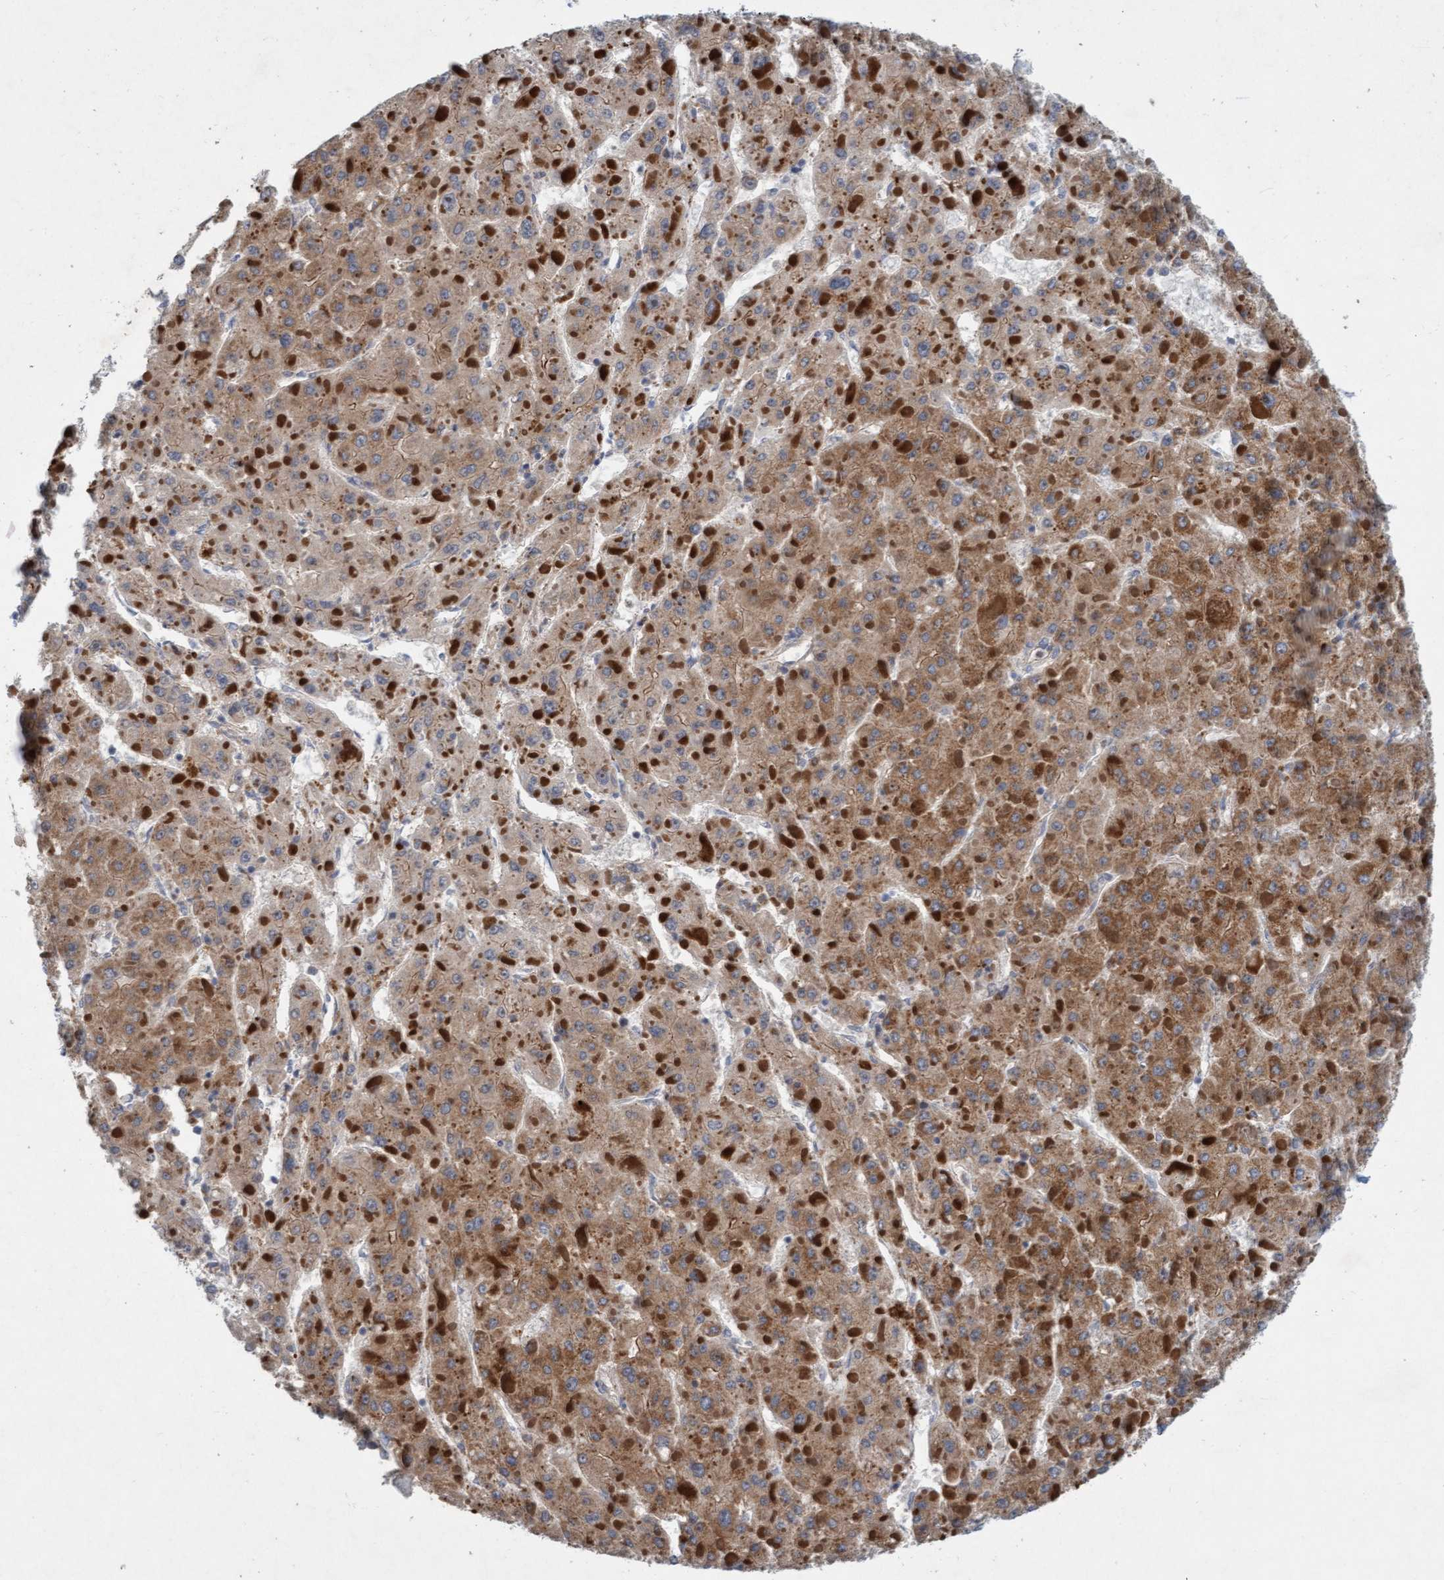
{"staining": {"intensity": "moderate", "quantity": ">75%", "location": "cytoplasmic/membranous"}, "tissue": "liver cancer", "cell_type": "Tumor cells", "image_type": "cancer", "snomed": [{"axis": "morphology", "description": "Carcinoma, Hepatocellular, NOS"}, {"axis": "topography", "description": "Liver"}], "caption": "Human liver cancer (hepatocellular carcinoma) stained with a protein marker shows moderate staining in tumor cells.", "gene": "TMEM70", "patient": {"sex": "female", "age": 73}}